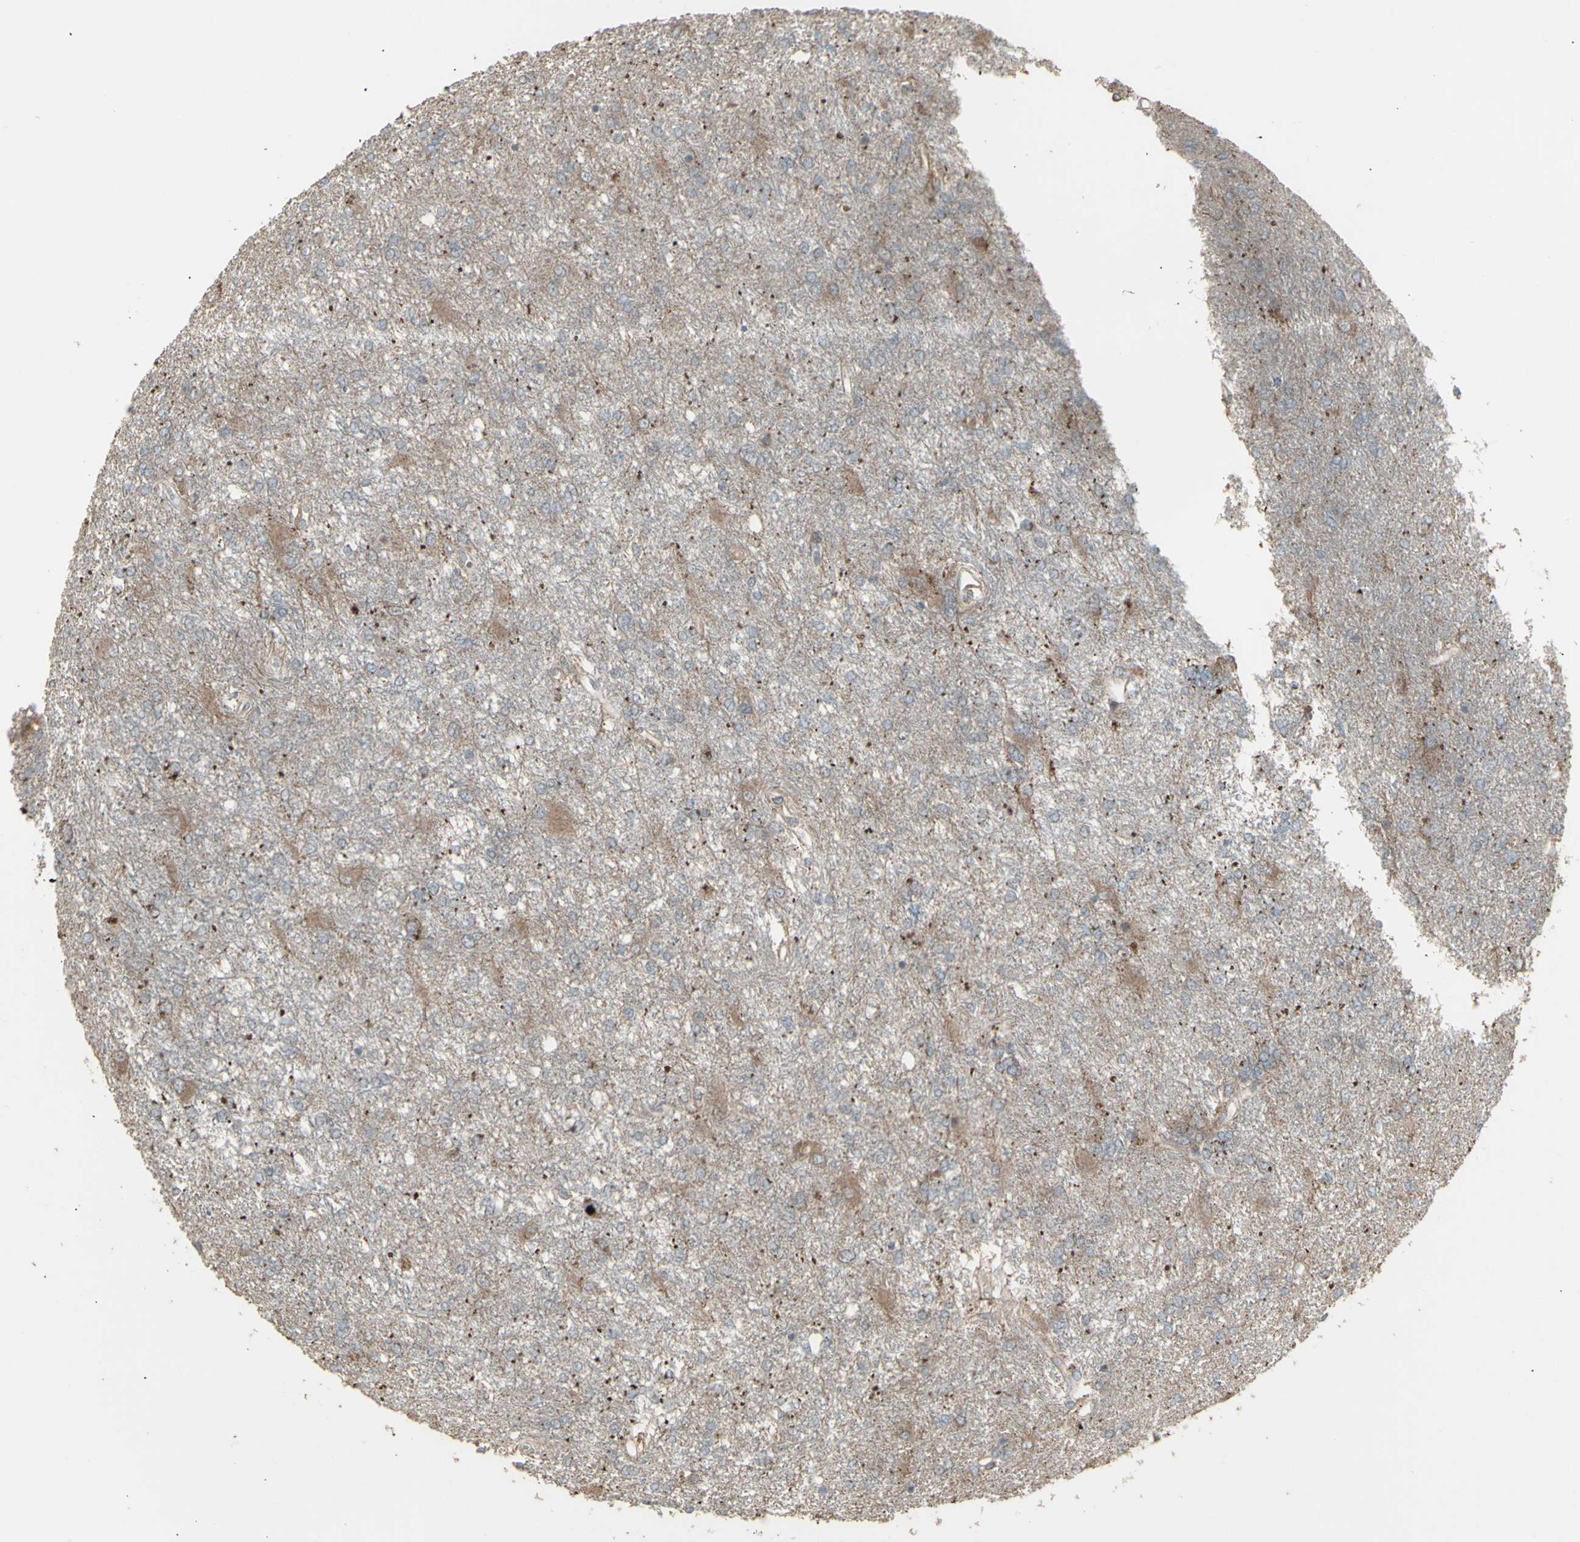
{"staining": {"intensity": "strong", "quantity": "25%-75%", "location": "cytoplasmic/membranous"}, "tissue": "glioma", "cell_type": "Tumor cells", "image_type": "cancer", "snomed": [{"axis": "morphology", "description": "Glioma, malignant, High grade"}, {"axis": "topography", "description": "Brain"}], "caption": "Immunohistochemistry (DAB (3,3'-diaminobenzidine)) staining of human malignant glioma (high-grade) reveals strong cytoplasmic/membranous protein expression in about 25%-75% of tumor cells.", "gene": "RNASEL", "patient": {"sex": "female", "age": 59}}